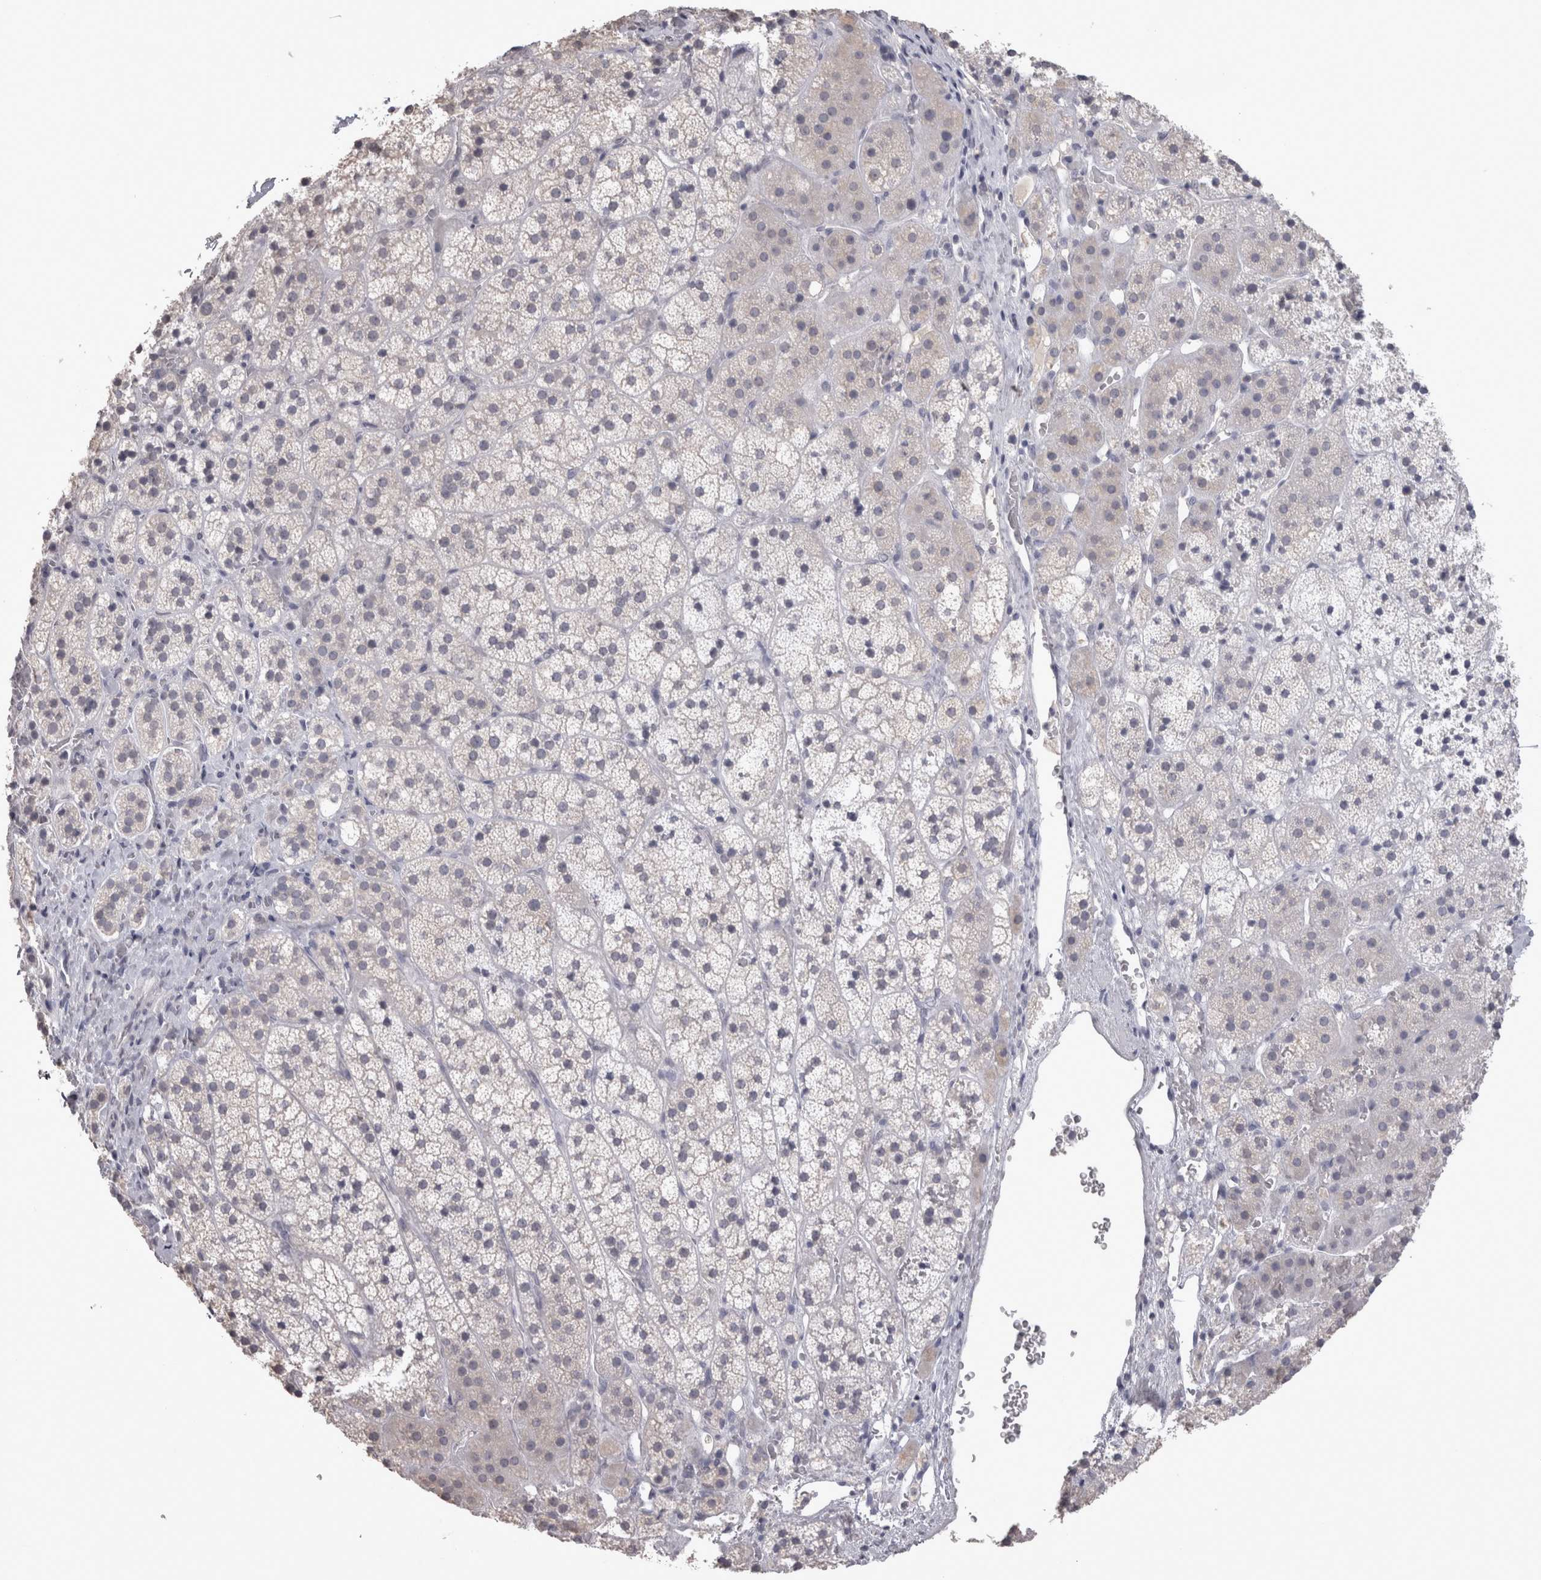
{"staining": {"intensity": "negative", "quantity": "none", "location": "none"}, "tissue": "adrenal gland", "cell_type": "Glandular cells", "image_type": "normal", "snomed": [{"axis": "morphology", "description": "Normal tissue, NOS"}, {"axis": "topography", "description": "Adrenal gland"}], "caption": "Protein analysis of unremarkable adrenal gland exhibits no significant staining in glandular cells. The staining is performed using DAB brown chromogen with nuclei counter-stained in using hematoxylin.", "gene": "LAX1", "patient": {"sex": "female", "age": 44}}